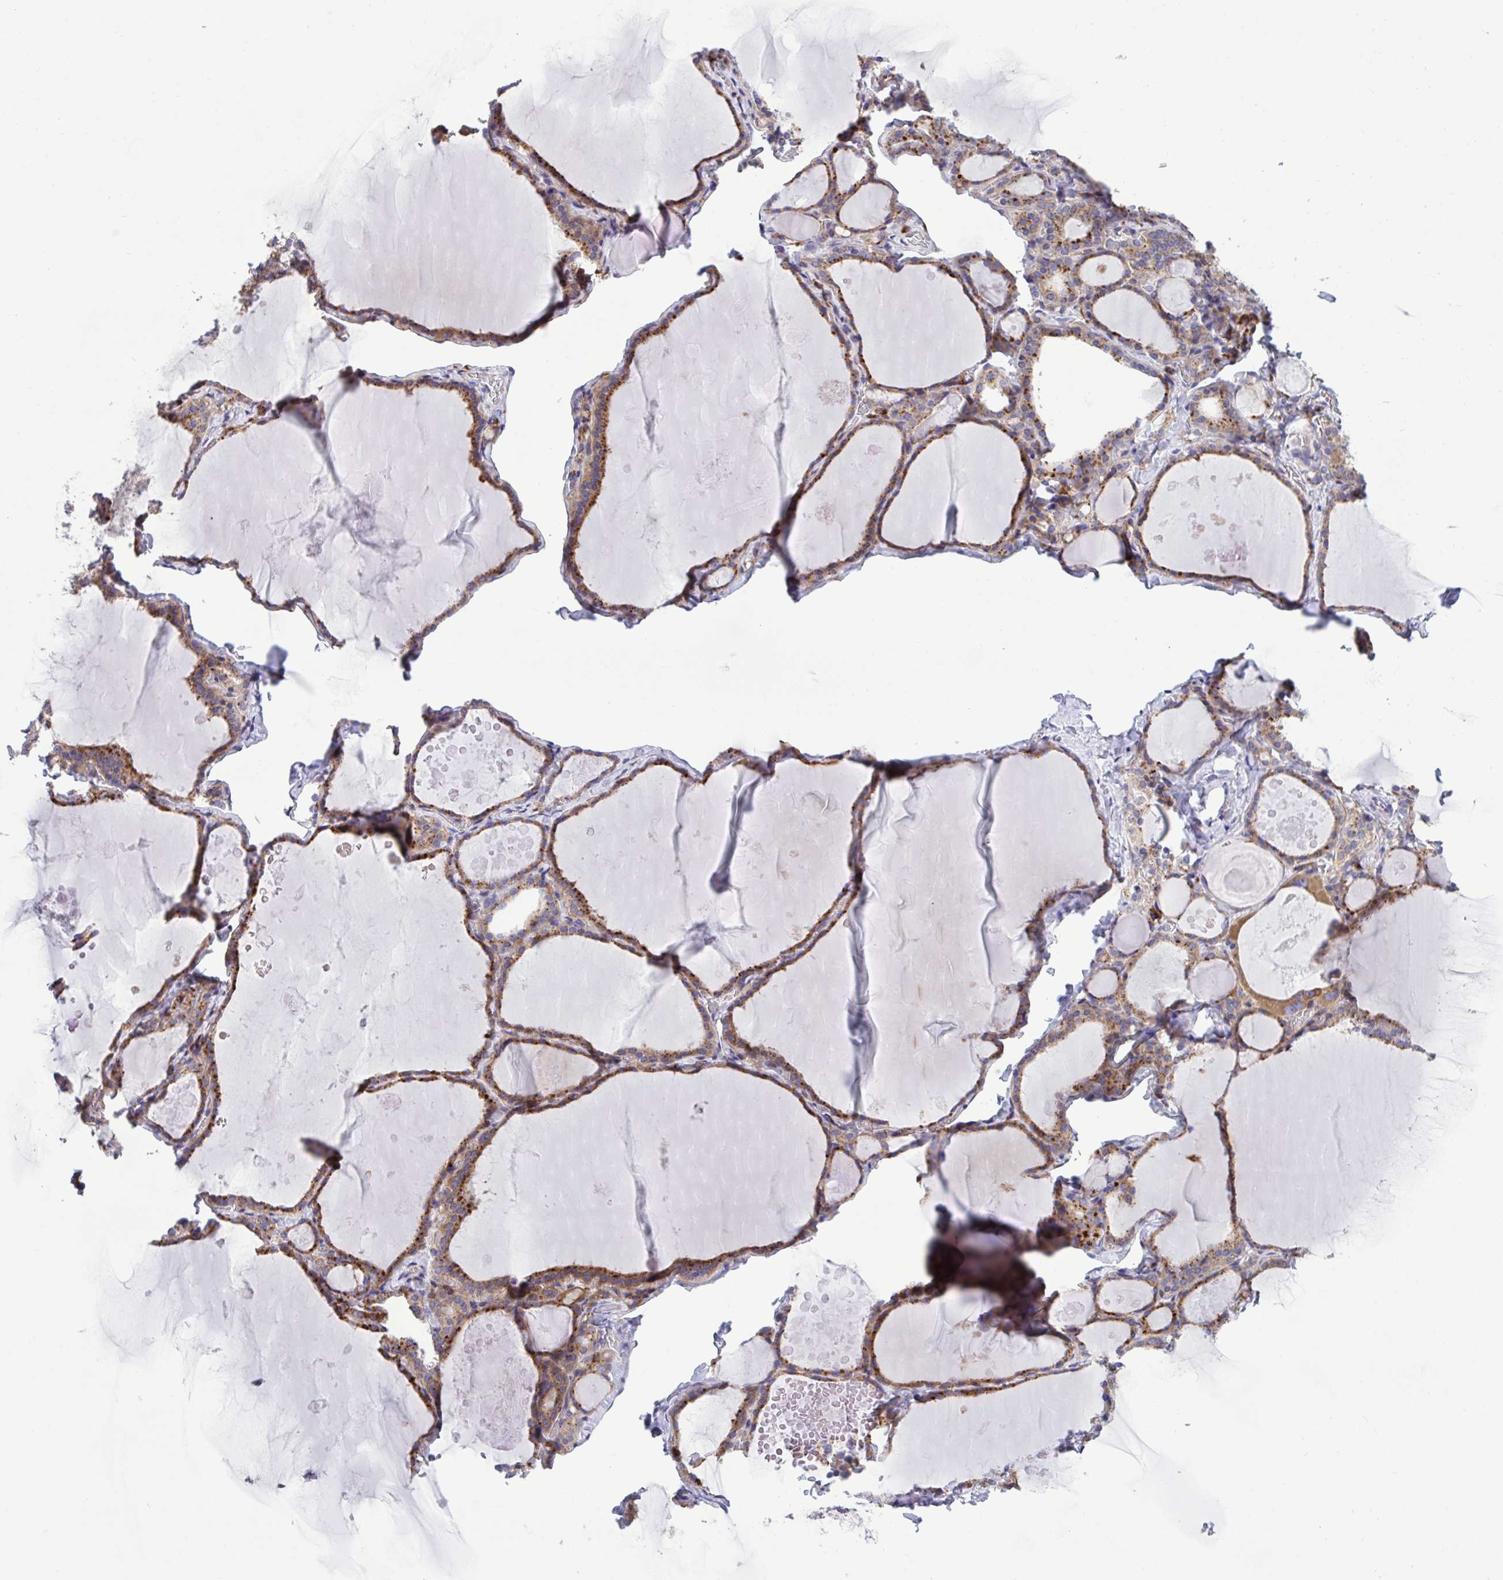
{"staining": {"intensity": "moderate", "quantity": ">75%", "location": "cytoplasmic/membranous"}, "tissue": "thyroid gland", "cell_type": "Glandular cells", "image_type": "normal", "snomed": [{"axis": "morphology", "description": "Normal tissue, NOS"}, {"axis": "topography", "description": "Thyroid gland"}], "caption": "Thyroid gland stained with IHC reveals moderate cytoplasmic/membranous staining in about >75% of glandular cells.", "gene": "RPS15", "patient": {"sex": "male", "age": 56}}